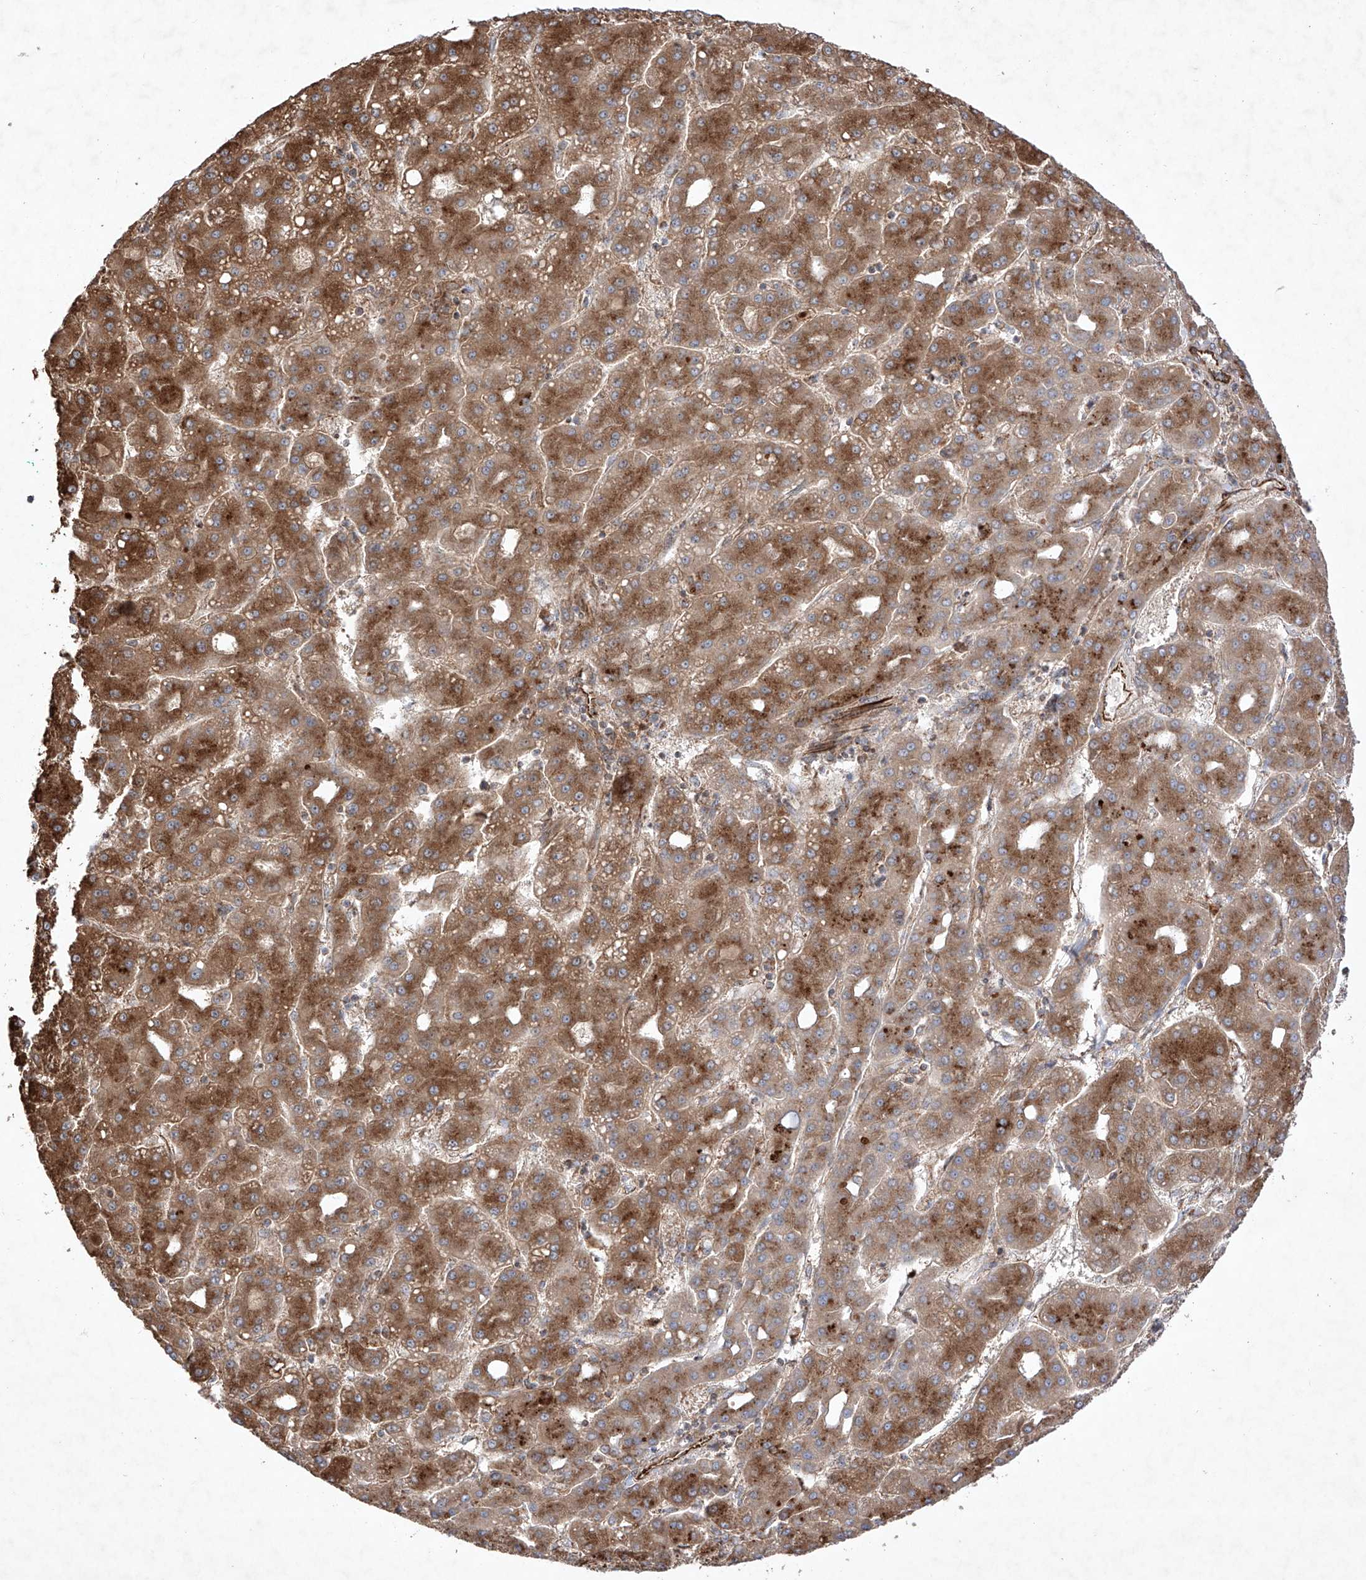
{"staining": {"intensity": "moderate", "quantity": ">75%", "location": "cytoplasmic/membranous"}, "tissue": "liver cancer", "cell_type": "Tumor cells", "image_type": "cancer", "snomed": [{"axis": "morphology", "description": "Carcinoma, Hepatocellular, NOS"}, {"axis": "topography", "description": "Liver"}], "caption": "Protein staining by immunohistochemistry demonstrates moderate cytoplasmic/membranous staining in about >75% of tumor cells in hepatocellular carcinoma (liver).", "gene": "YKT6", "patient": {"sex": "male", "age": 65}}